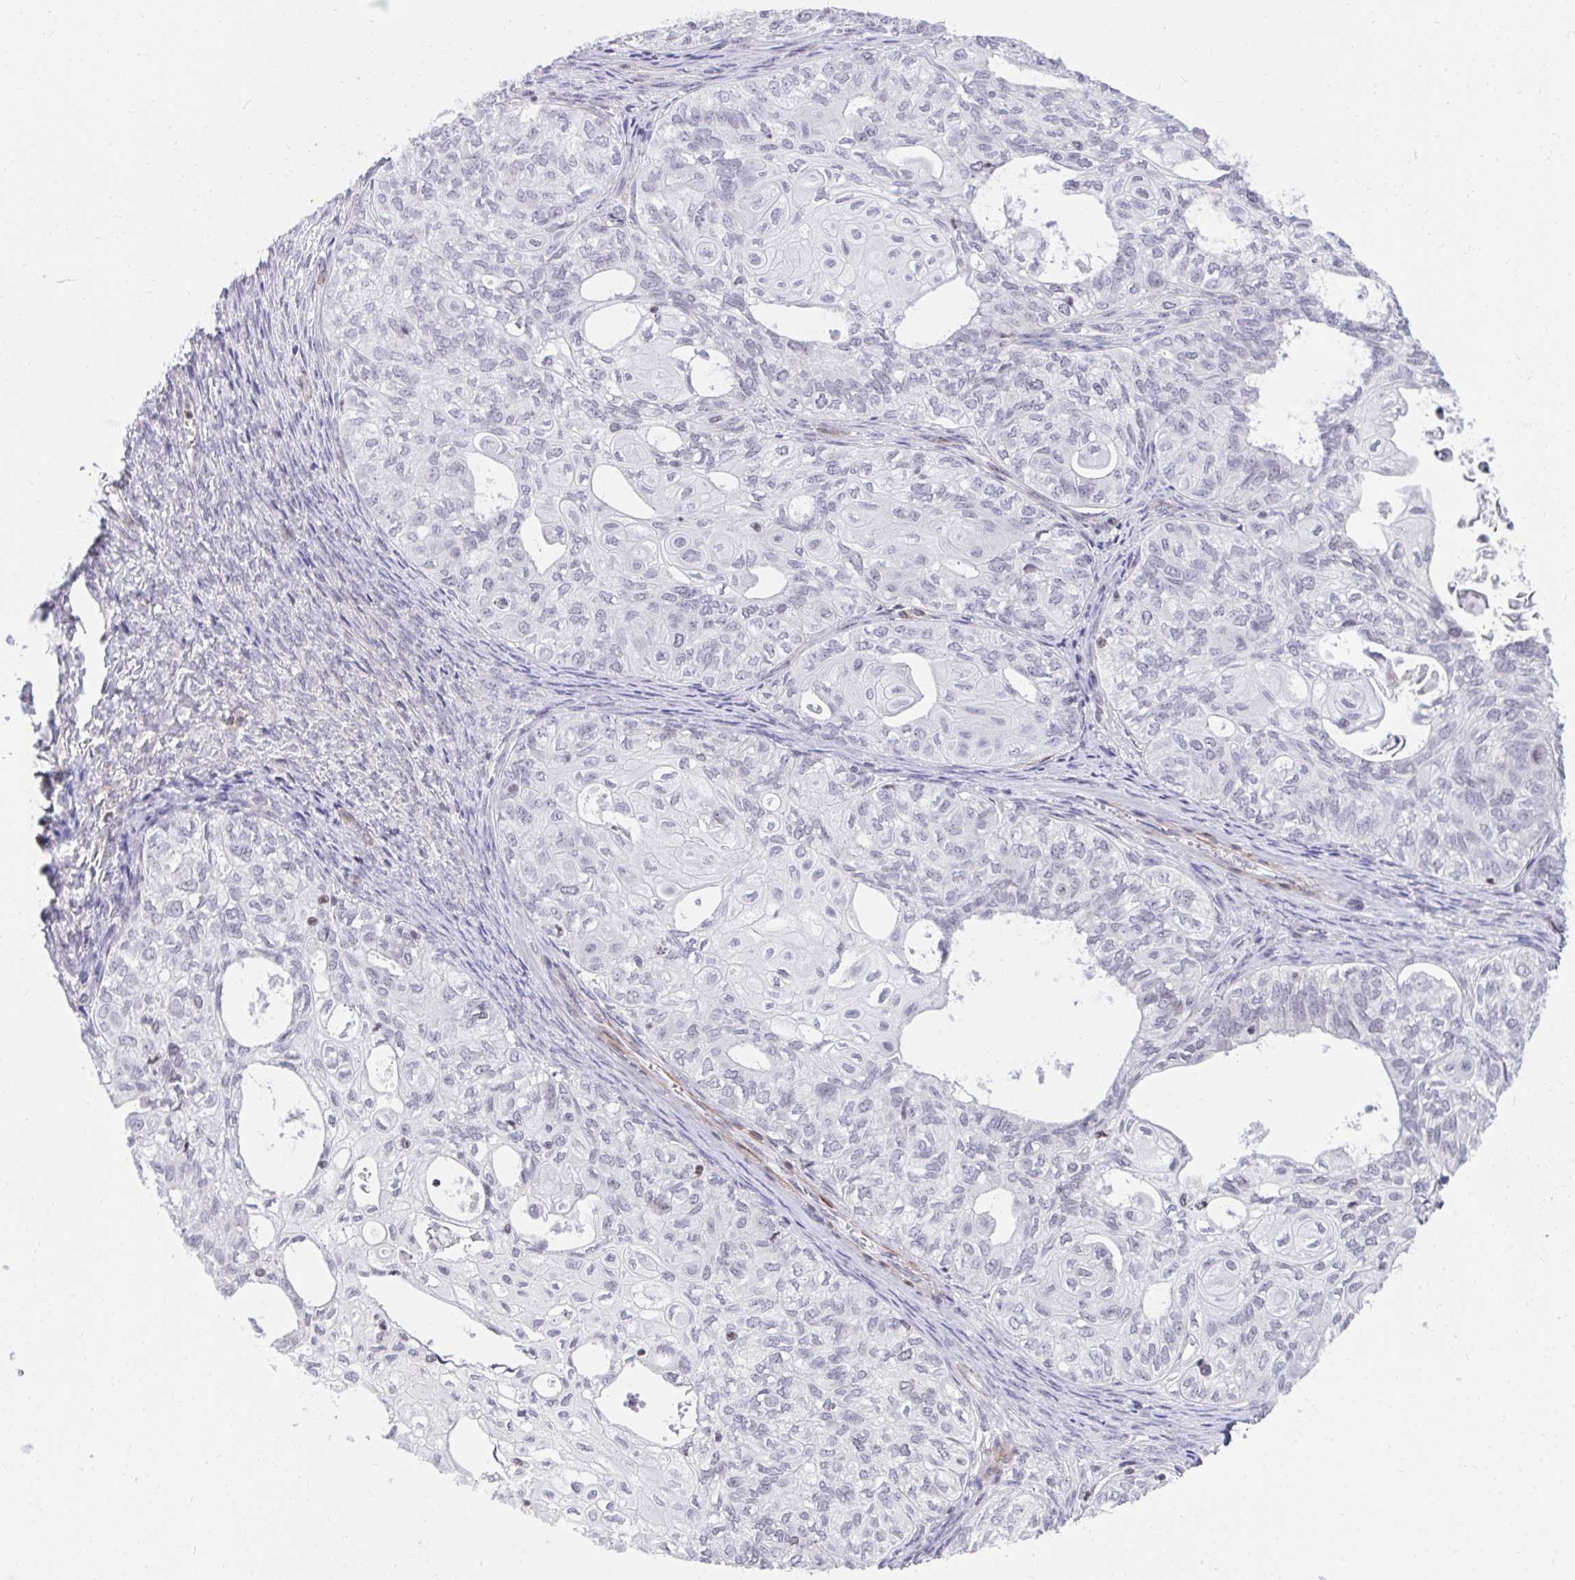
{"staining": {"intensity": "negative", "quantity": "none", "location": "none"}, "tissue": "ovarian cancer", "cell_type": "Tumor cells", "image_type": "cancer", "snomed": [{"axis": "morphology", "description": "Carcinoma, endometroid"}, {"axis": "topography", "description": "Ovary"}], "caption": "Tumor cells are negative for brown protein staining in ovarian endometroid carcinoma.", "gene": "KCNN4", "patient": {"sex": "female", "age": 64}}